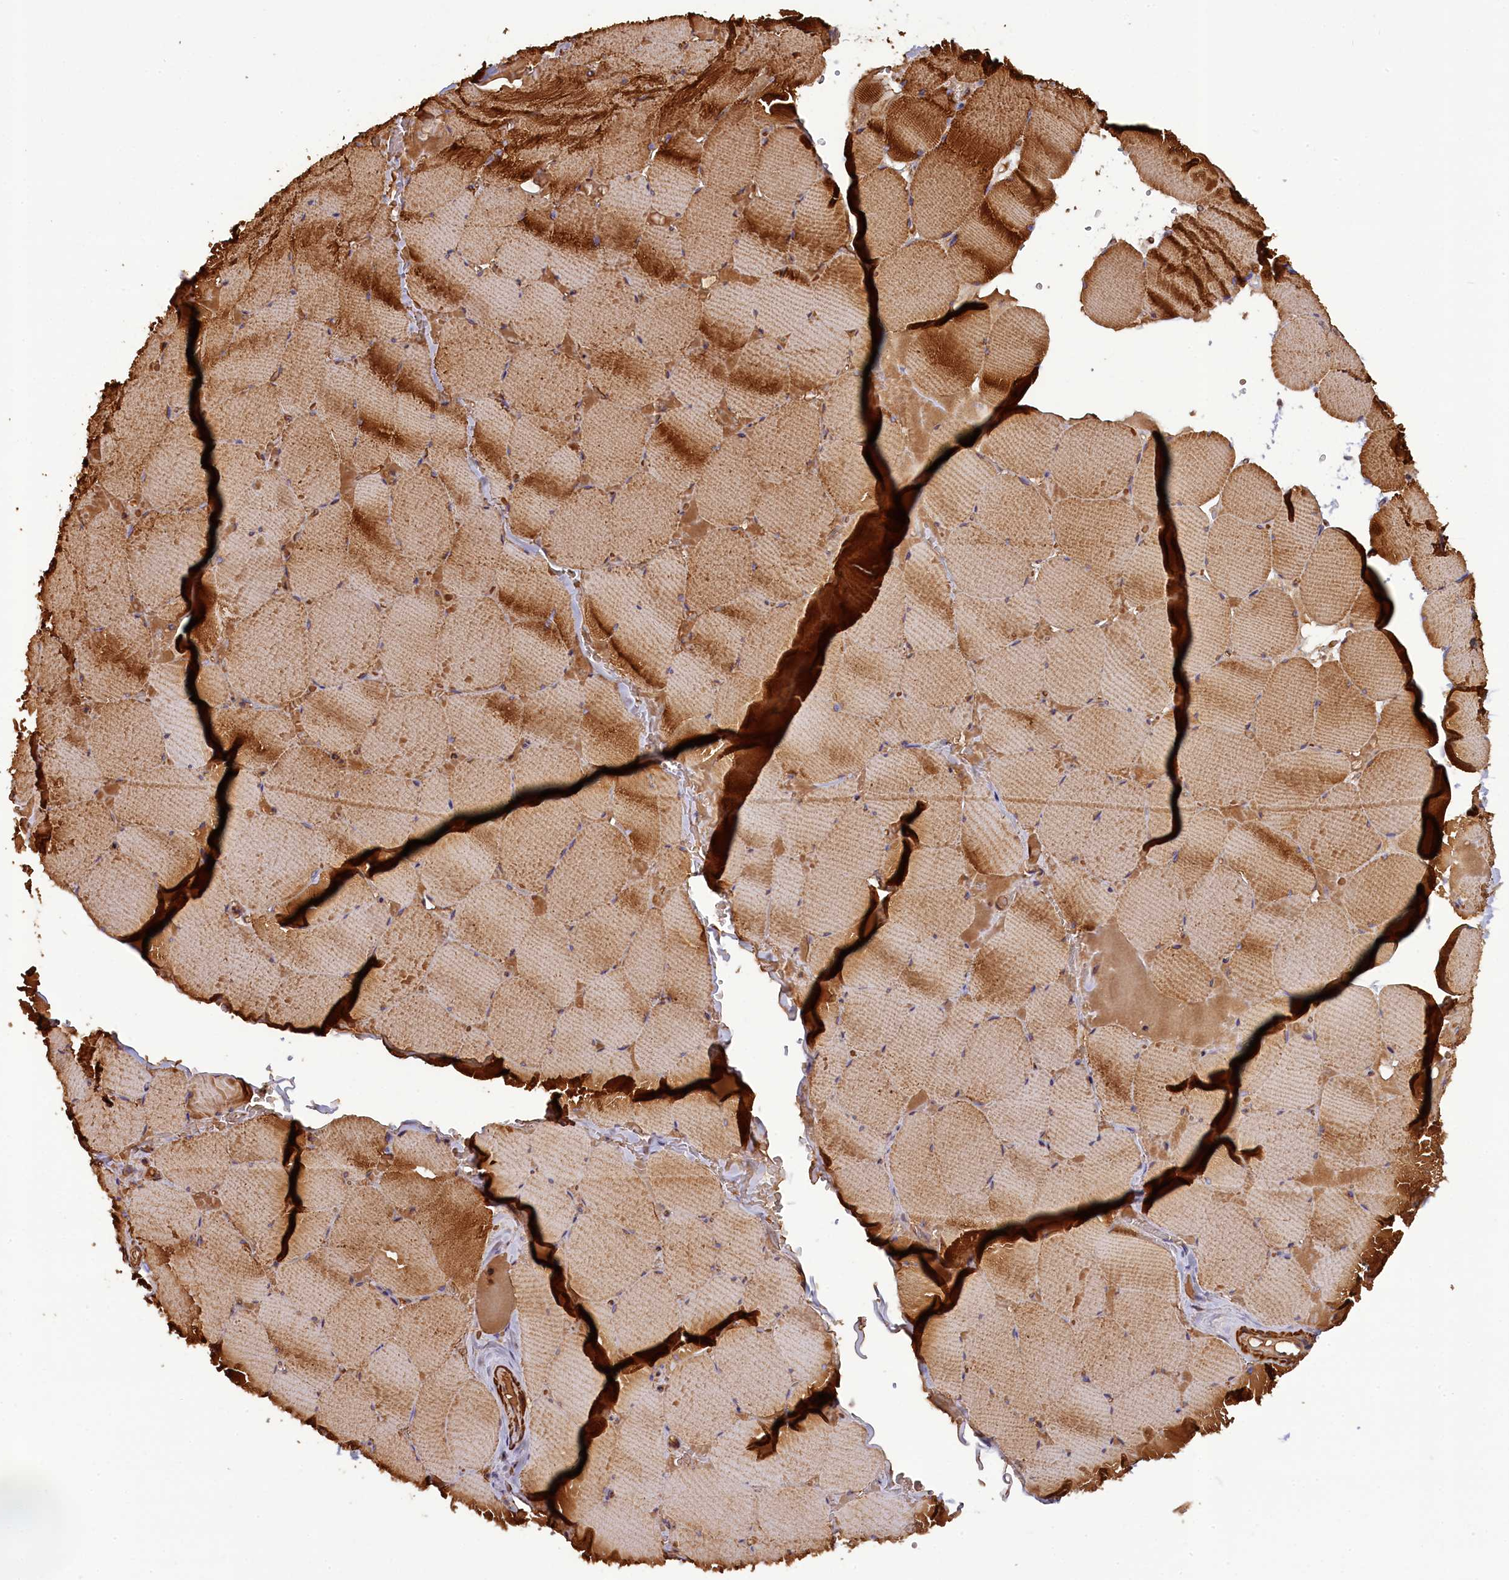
{"staining": {"intensity": "strong", "quantity": ">75%", "location": "cytoplasmic/membranous"}, "tissue": "skeletal muscle", "cell_type": "Myocytes", "image_type": "normal", "snomed": [{"axis": "morphology", "description": "Normal tissue, NOS"}, {"axis": "topography", "description": "Skeletal muscle"}, {"axis": "topography", "description": "Head-Neck"}], "caption": "A high-resolution micrograph shows immunohistochemistry staining of normal skeletal muscle, which demonstrates strong cytoplasmic/membranous positivity in about >75% of myocytes.", "gene": "FUZ", "patient": {"sex": "male", "age": 66}}